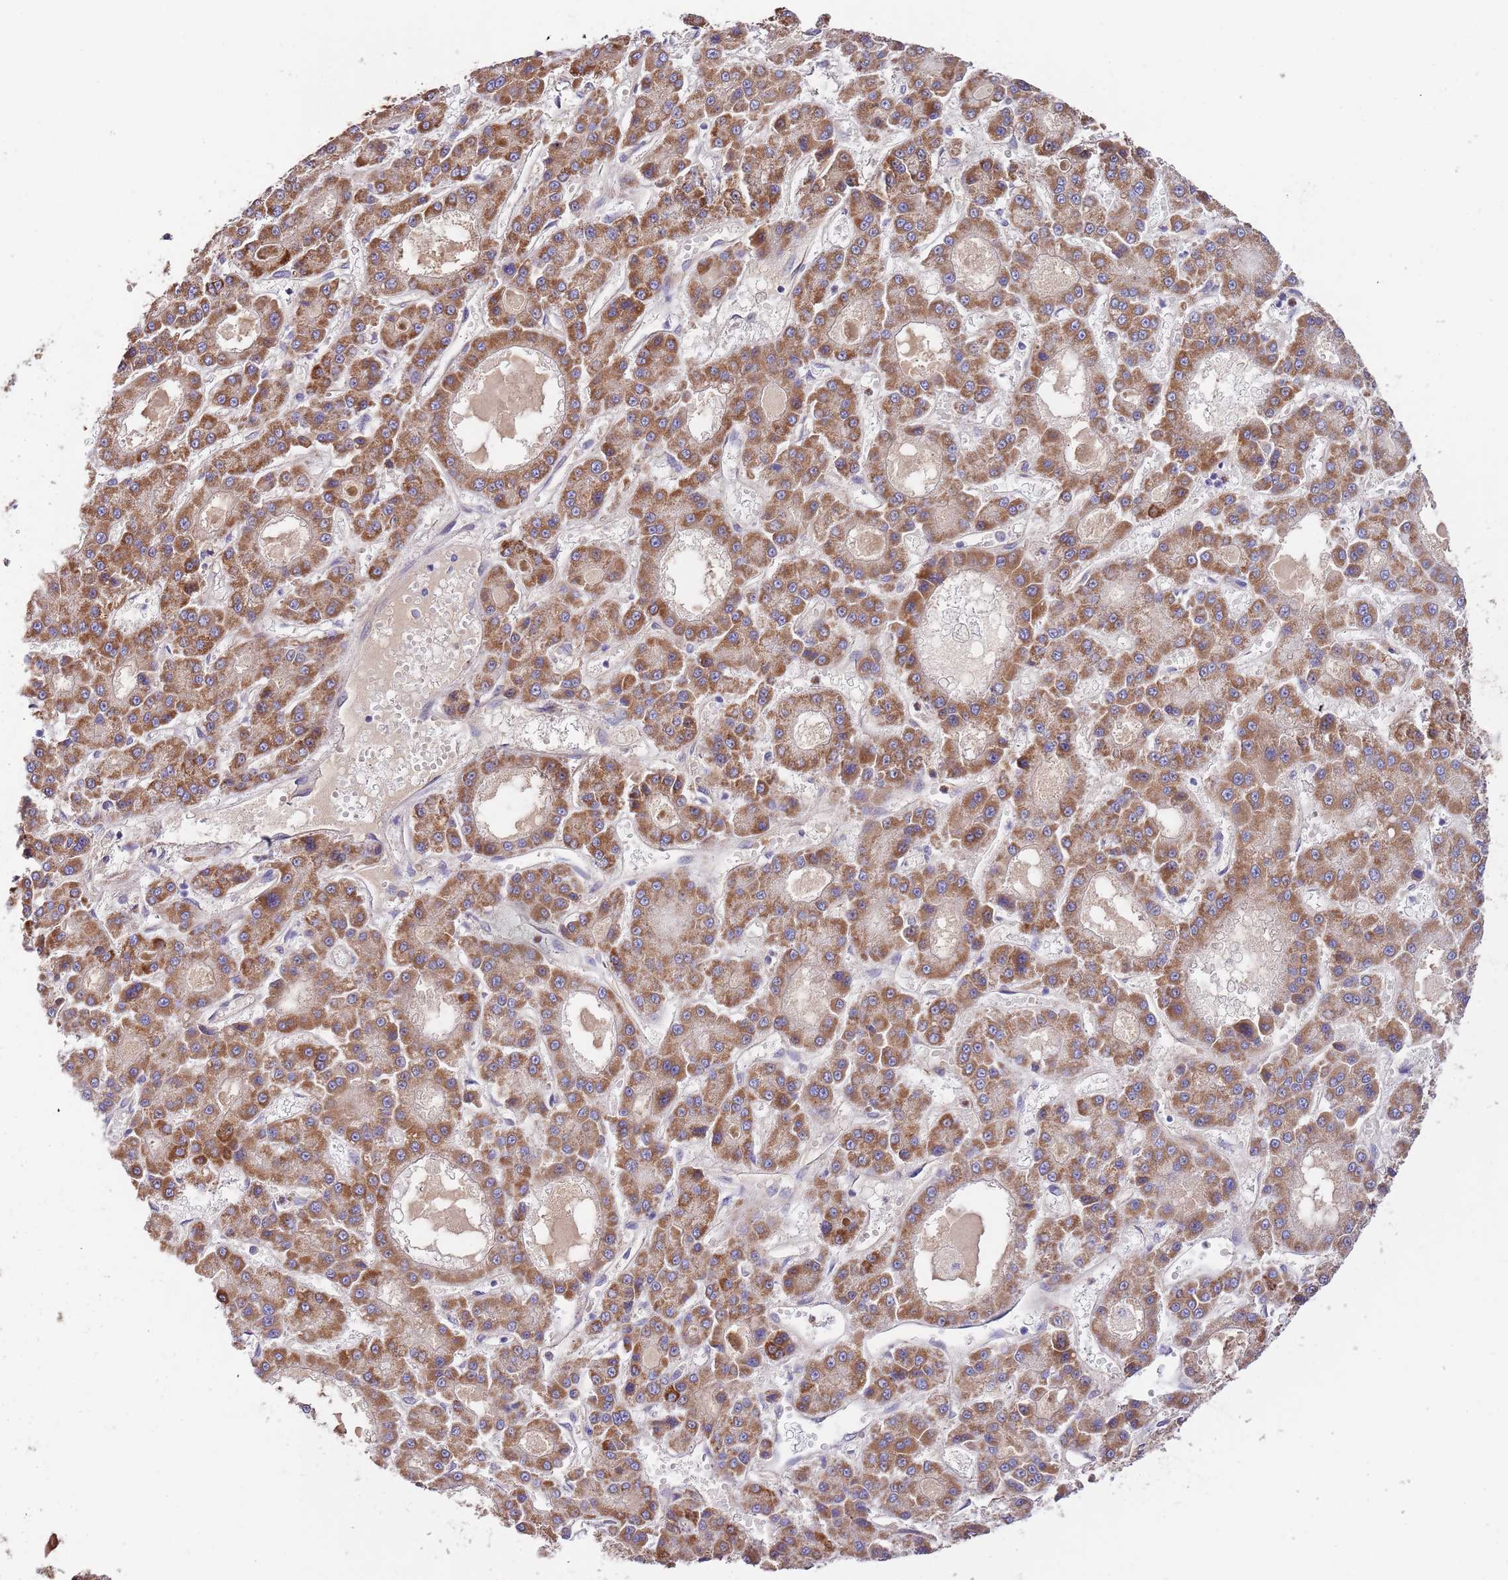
{"staining": {"intensity": "moderate", "quantity": ">75%", "location": "cytoplasmic/membranous"}, "tissue": "liver cancer", "cell_type": "Tumor cells", "image_type": "cancer", "snomed": [{"axis": "morphology", "description": "Carcinoma, Hepatocellular, NOS"}, {"axis": "topography", "description": "Liver"}], "caption": "IHC (DAB) staining of human liver hepatocellular carcinoma exhibits moderate cytoplasmic/membranous protein staining in approximately >75% of tumor cells.", "gene": "DOCK6", "patient": {"sex": "male", "age": 70}}